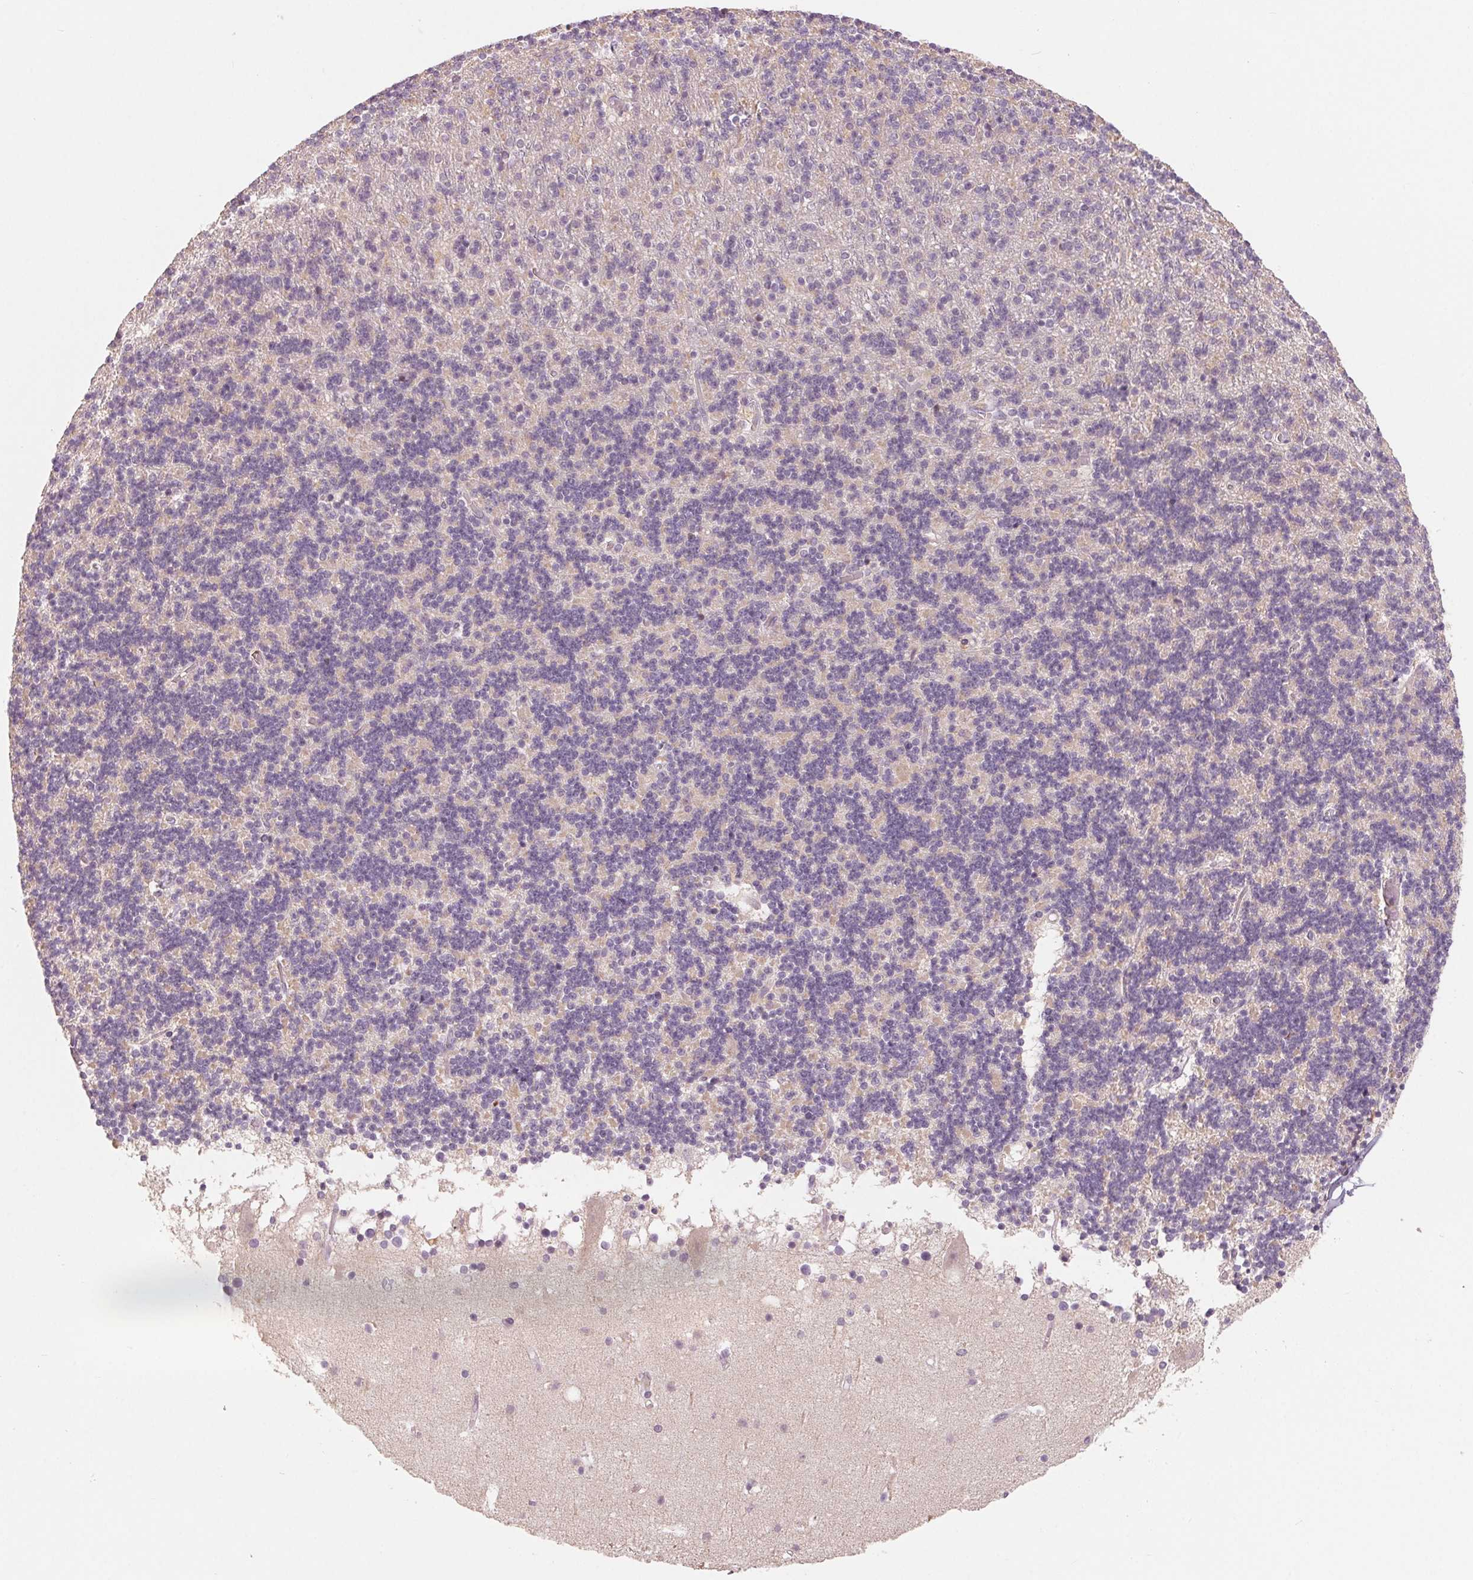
{"staining": {"intensity": "weak", "quantity": "<25%", "location": "cytoplasmic/membranous"}, "tissue": "cerebellum", "cell_type": "Cells in granular layer", "image_type": "normal", "snomed": [{"axis": "morphology", "description": "Normal tissue, NOS"}, {"axis": "topography", "description": "Cerebellum"}], "caption": "This is an immunohistochemistry photomicrograph of benign human cerebellum. There is no expression in cells in granular layer.", "gene": "AQP8", "patient": {"sex": "male", "age": 70}}